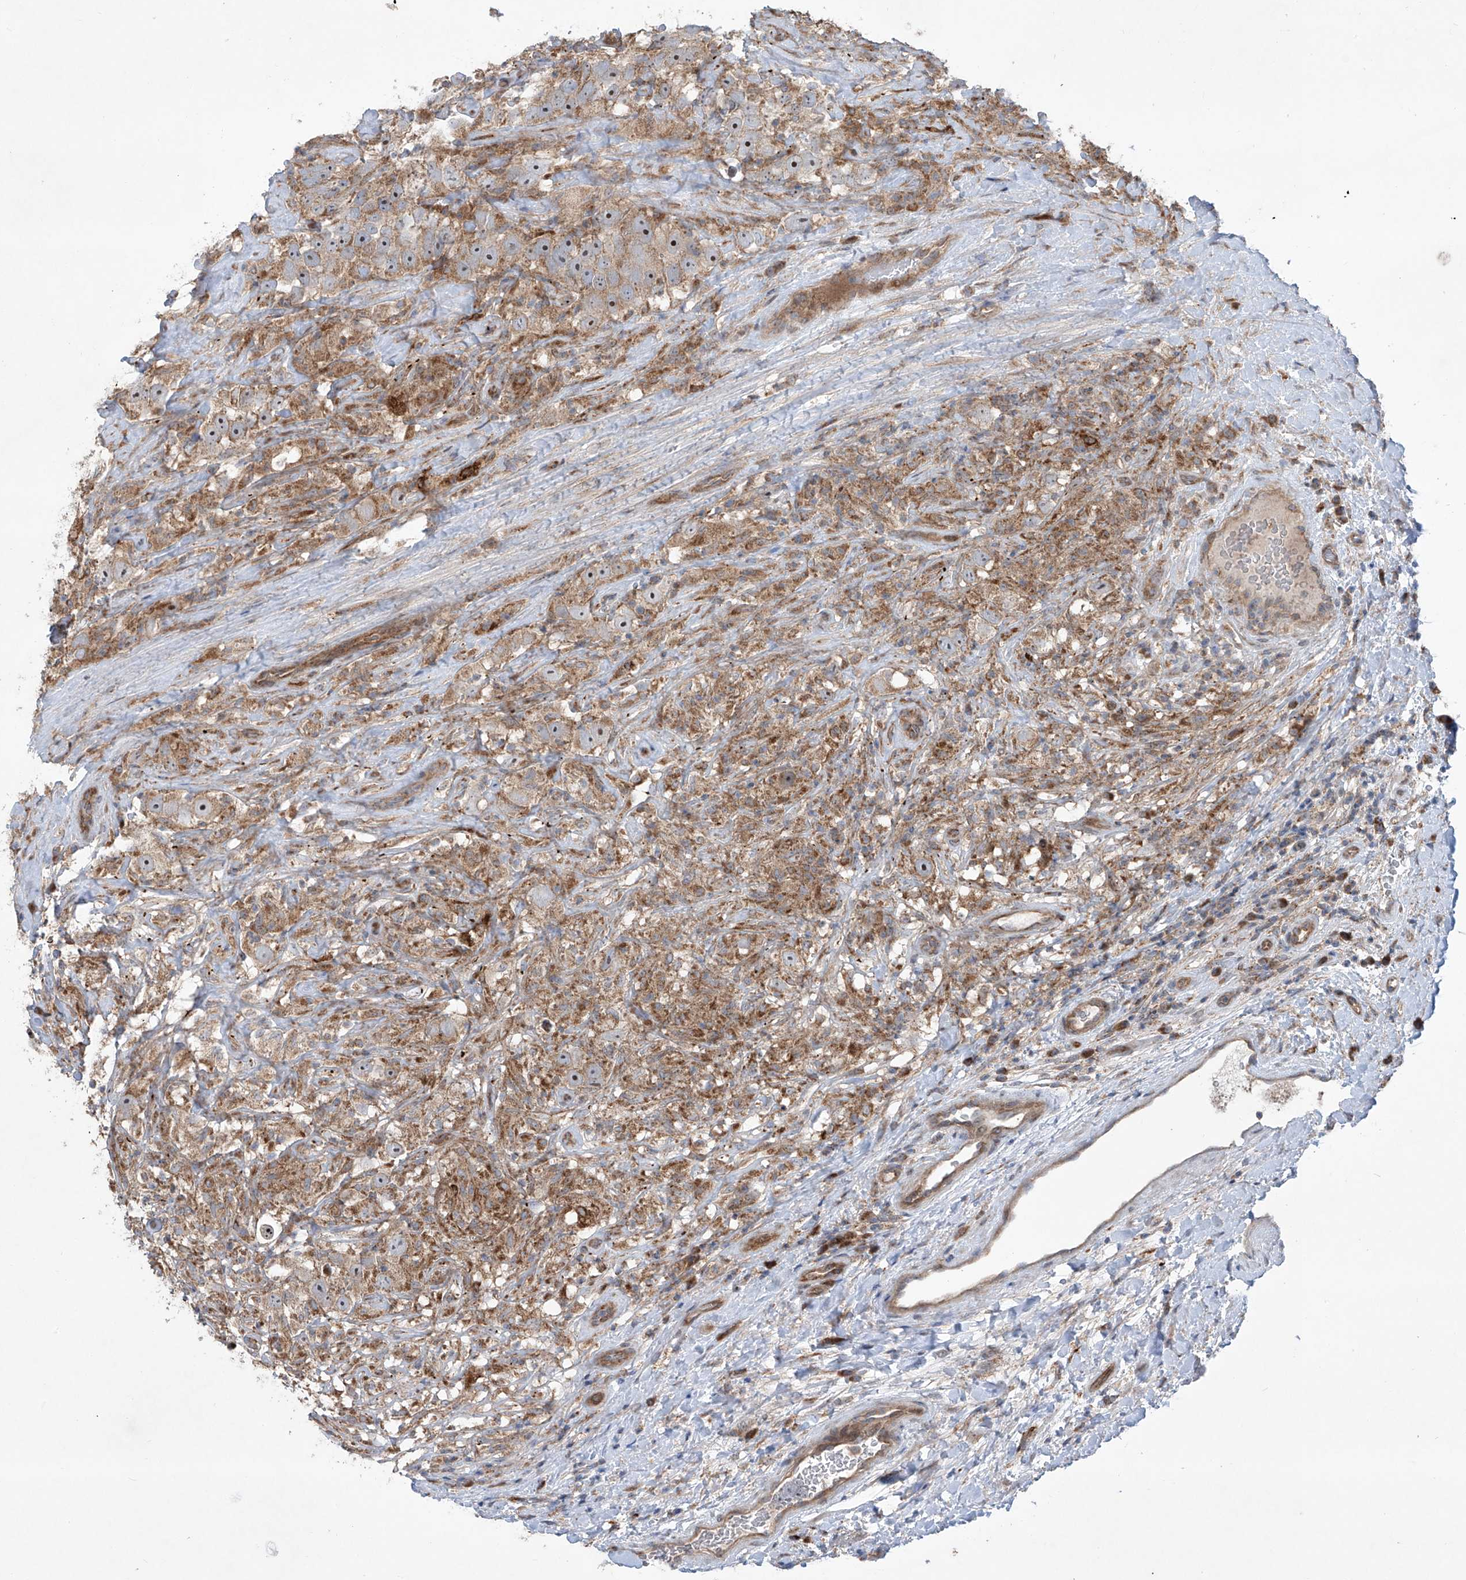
{"staining": {"intensity": "moderate", "quantity": ">75%", "location": "cytoplasmic/membranous,nuclear"}, "tissue": "testis cancer", "cell_type": "Tumor cells", "image_type": "cancer", "snomed": [{"axis": "morphology", "description": "Seminoma, NOS"}, {"axis": "topography", "description": "Testis"}], "caption": "This micrograph displays immunohistochemistry staining of testis seminoma, with medium moderate cytoplasmic/membranous and nuclear positivity in about >75% of tumor cells.", "gene": "KLC4", "patient": {"sex": "male", "age": 49}}